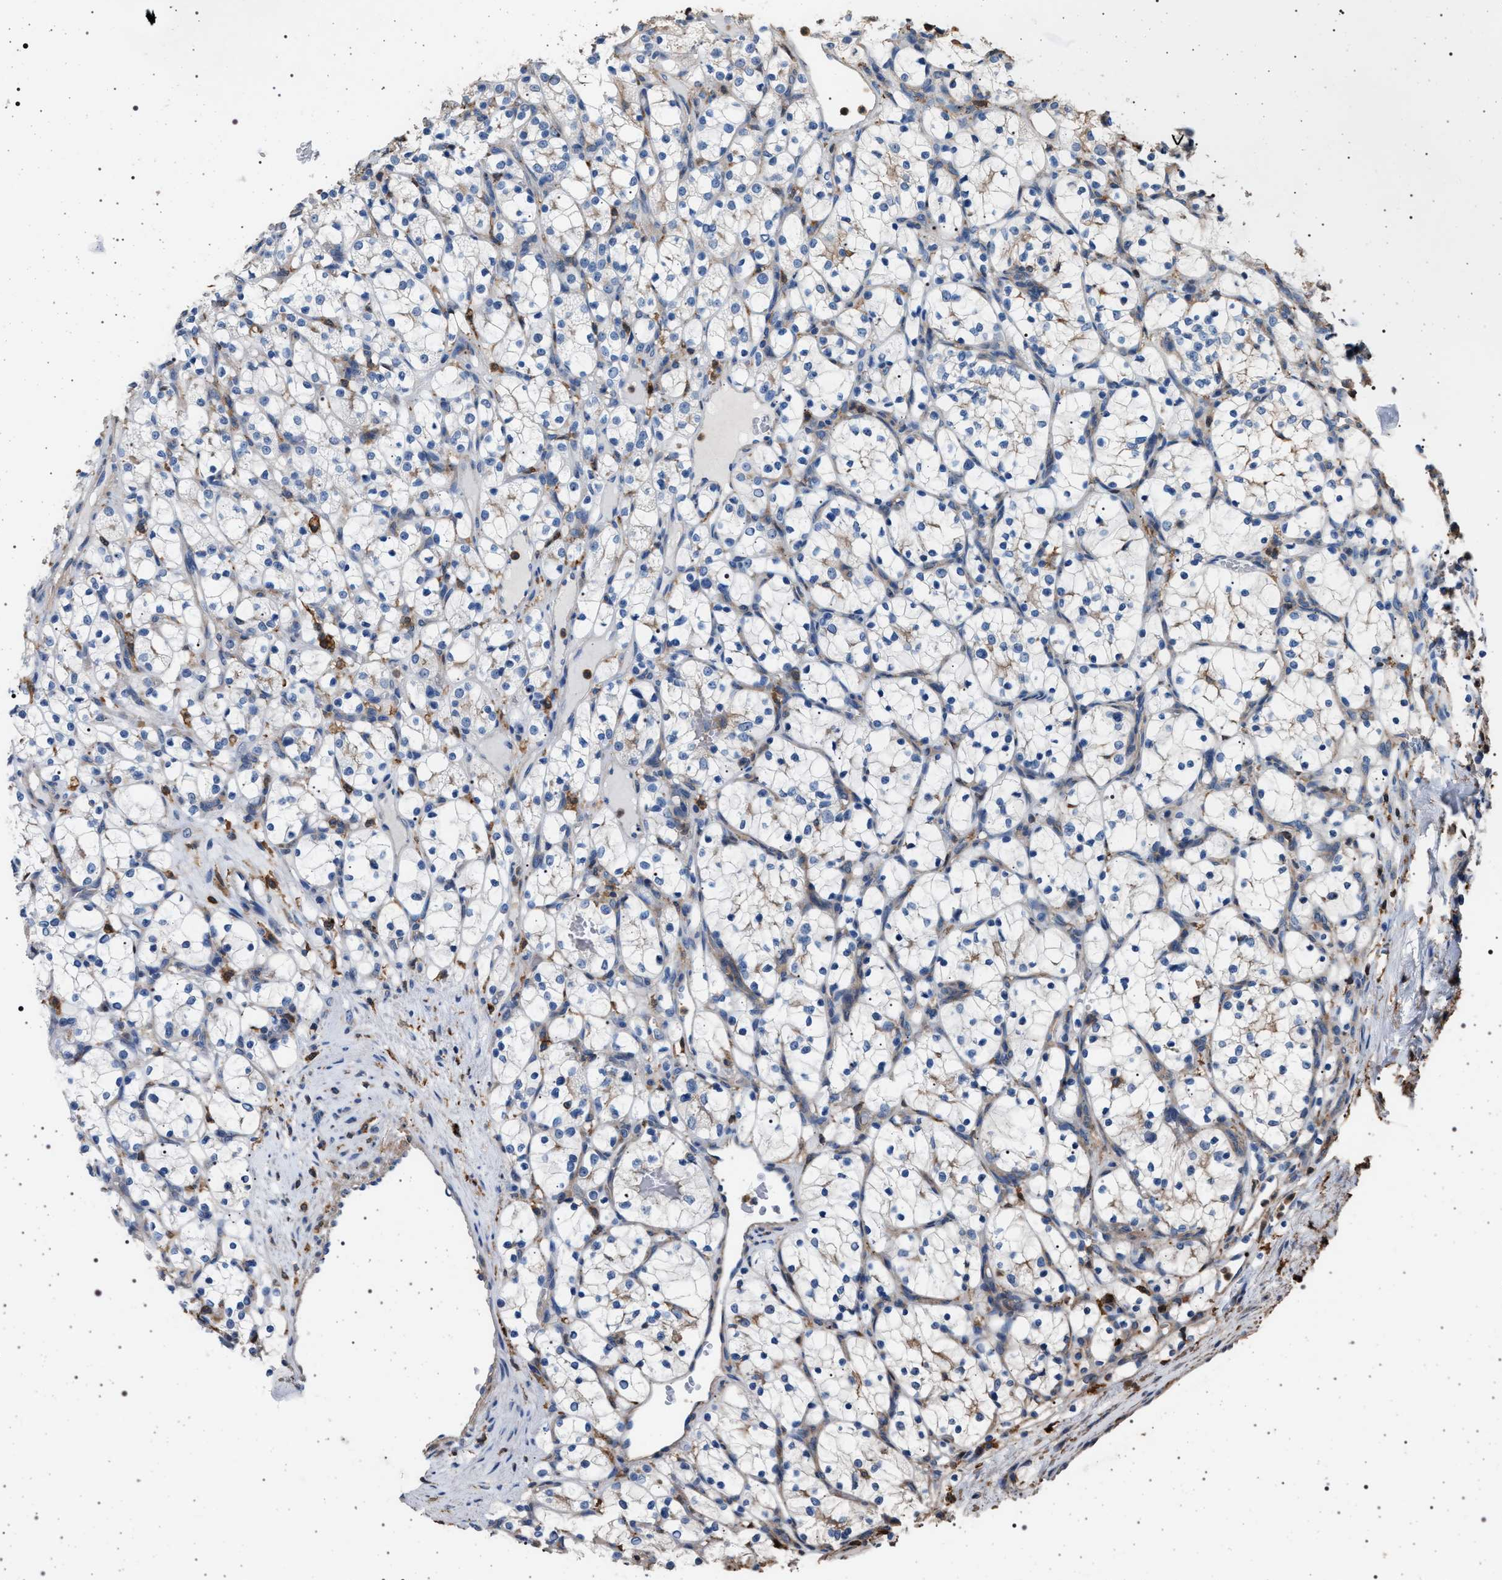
{"staining": {"intensity": "negative", "quantity": "none", "location": "none"}, "tissue": "renal cancer", "cell_type": "Tumor cells", "image_type": "cancer", "snomed": [{"axis": "morphology", "description": "Adenocarcinoma, NOS"}, {"axis": "topography", "description": "Kidney"}], "caption": "Immunohistochemistry (IHC) of renal cancer (adenocarcinoma) exhibits no expression in tumor cells.", "gene": "SMAP2", "patient": {"sex": "female", "age": 69}}